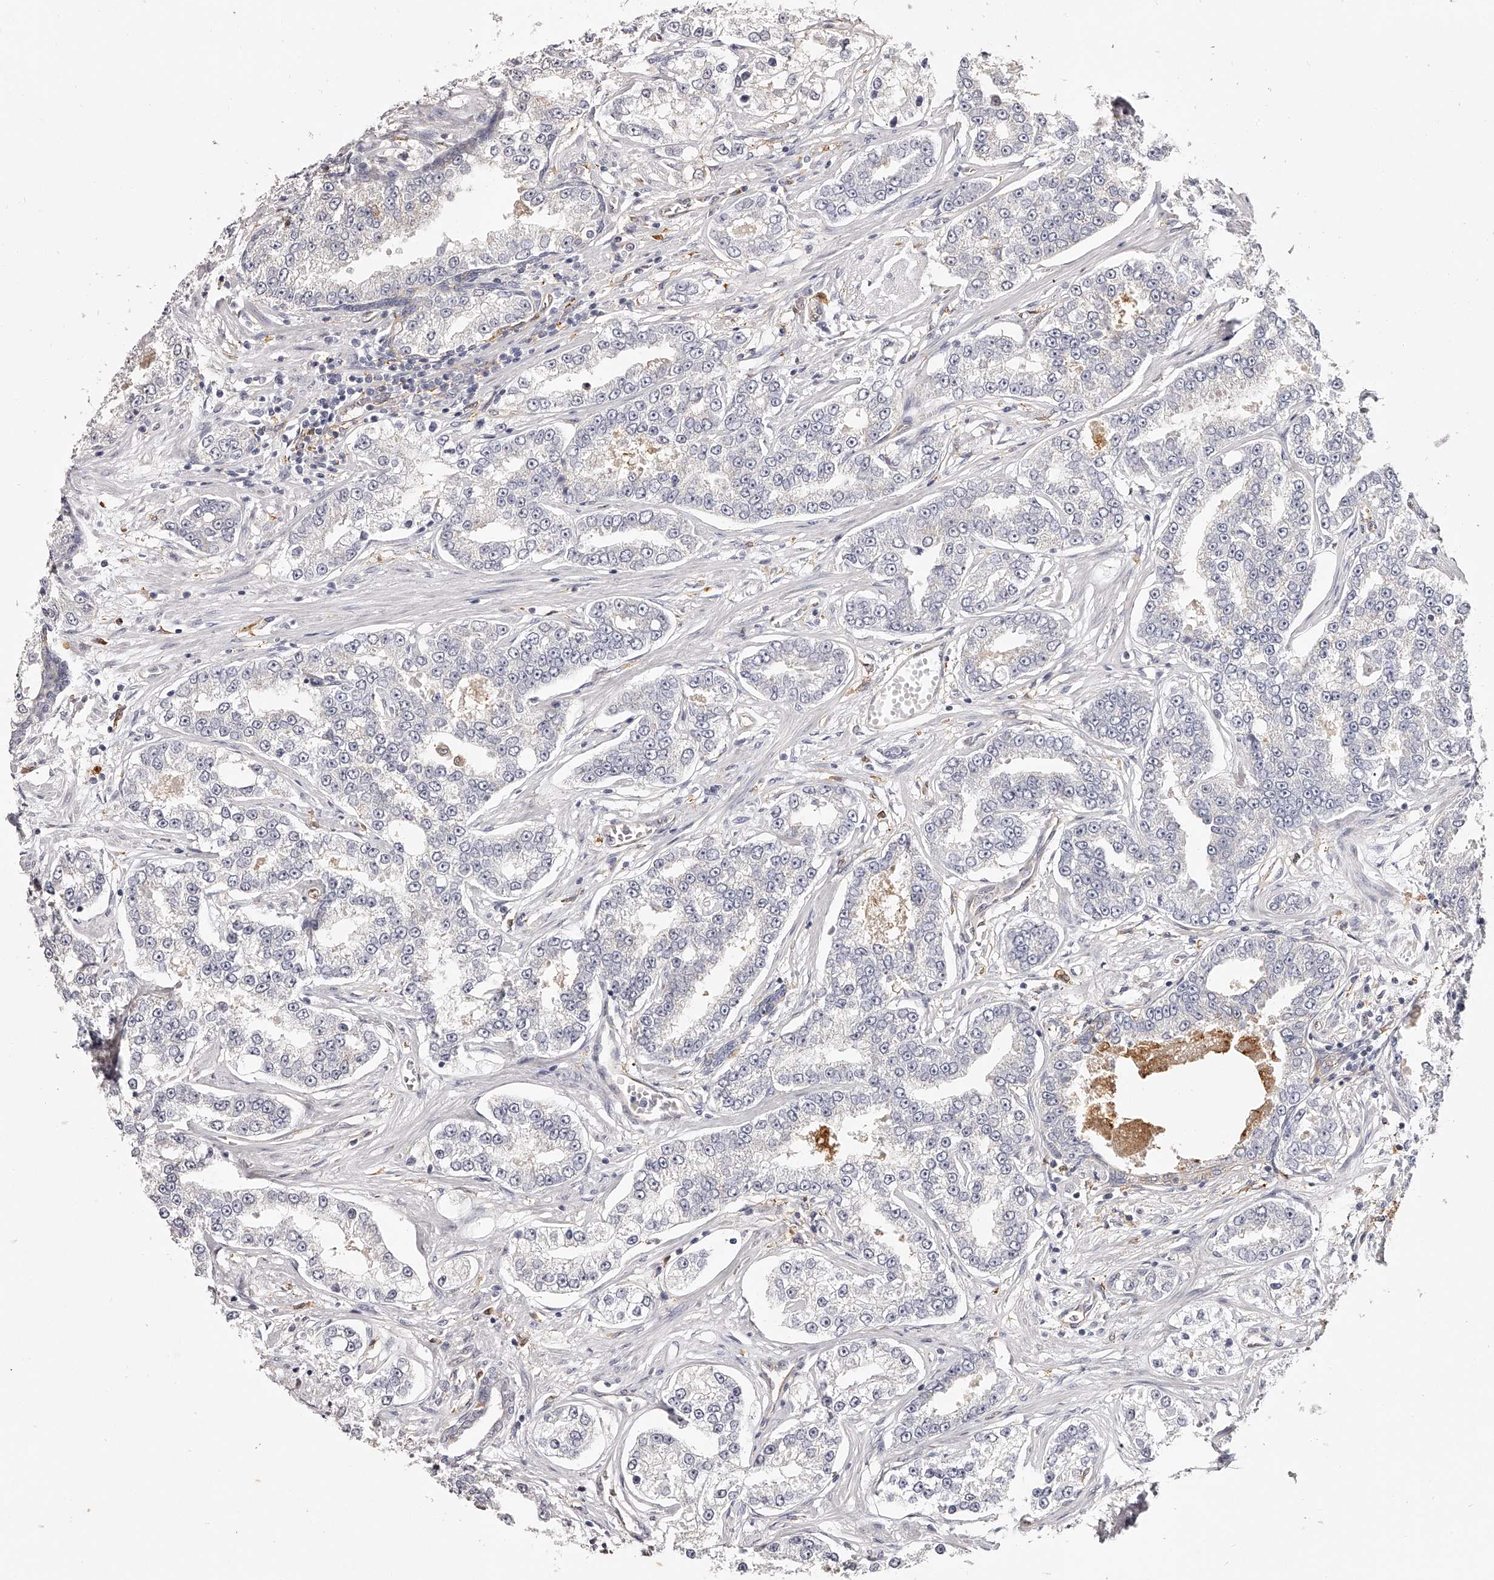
{"staining": {"intensity": "weak", "quantity": "<25%", "location": "cytoplasmic/membranous"}, "tissue": "prostate cancer", "cell_type": "Tumor cells", "image_type": "cancer", "snomed": [{"axis": "morphology", "description": "Normal tissue, NOS"}, {"axis": "morphology", "description": "Adenocarcinoma, High grade"}, {"axis": "topography", "description": "Prostate"}], "caption": "DAB immunohistochemical staining of adenocarcinoma (high-grade) (prostate) reveals no significant expression in tumor cells.", "gene": "LAP3", "patient": {"sex": "male", "age": 83}}